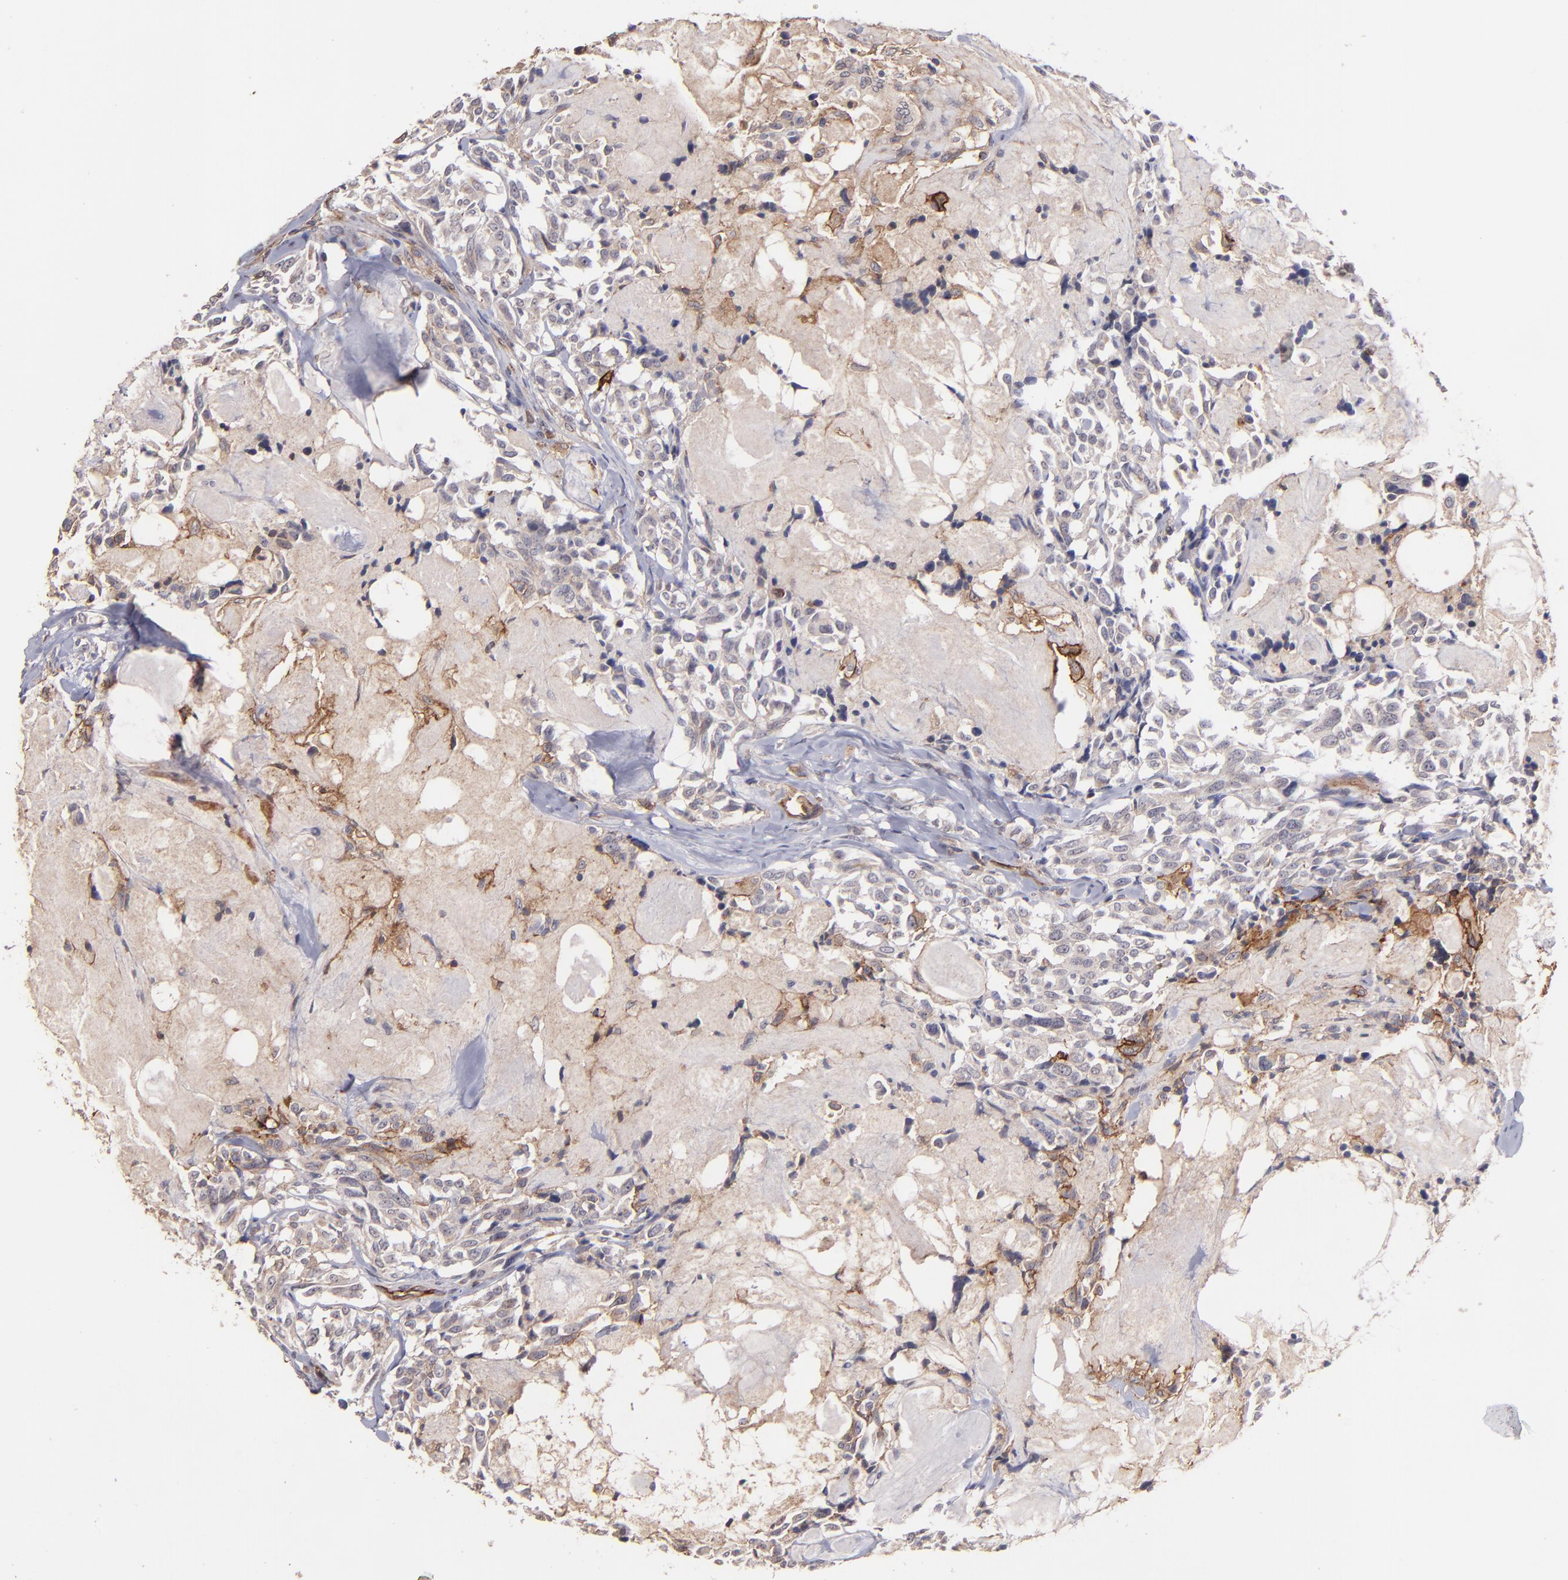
{"staining": {"intensity": "negative", "quantity": "none", "location": "none"}, "tissue": "thyroid cancer", "cell_type": "Tumor cells", "image_type": "cancer", "snomed": [{"axis": "morphology", "description": "Carcinoma, NOS"}, {"axis": "morphology", "description": "Carcinoid, malignant, NOS"}, {"axis": "topography", "description": "Thyroid gland"}], "caption": "Histopathology image shows no protein expression in tumor cells of thyroid malignant carcinoid tissue. (Immunohistochemistry (ihc), brightfield microscopy, high magnification).", "gene": "ICAM1", "patient": {"sex": "male", "age": 33}}